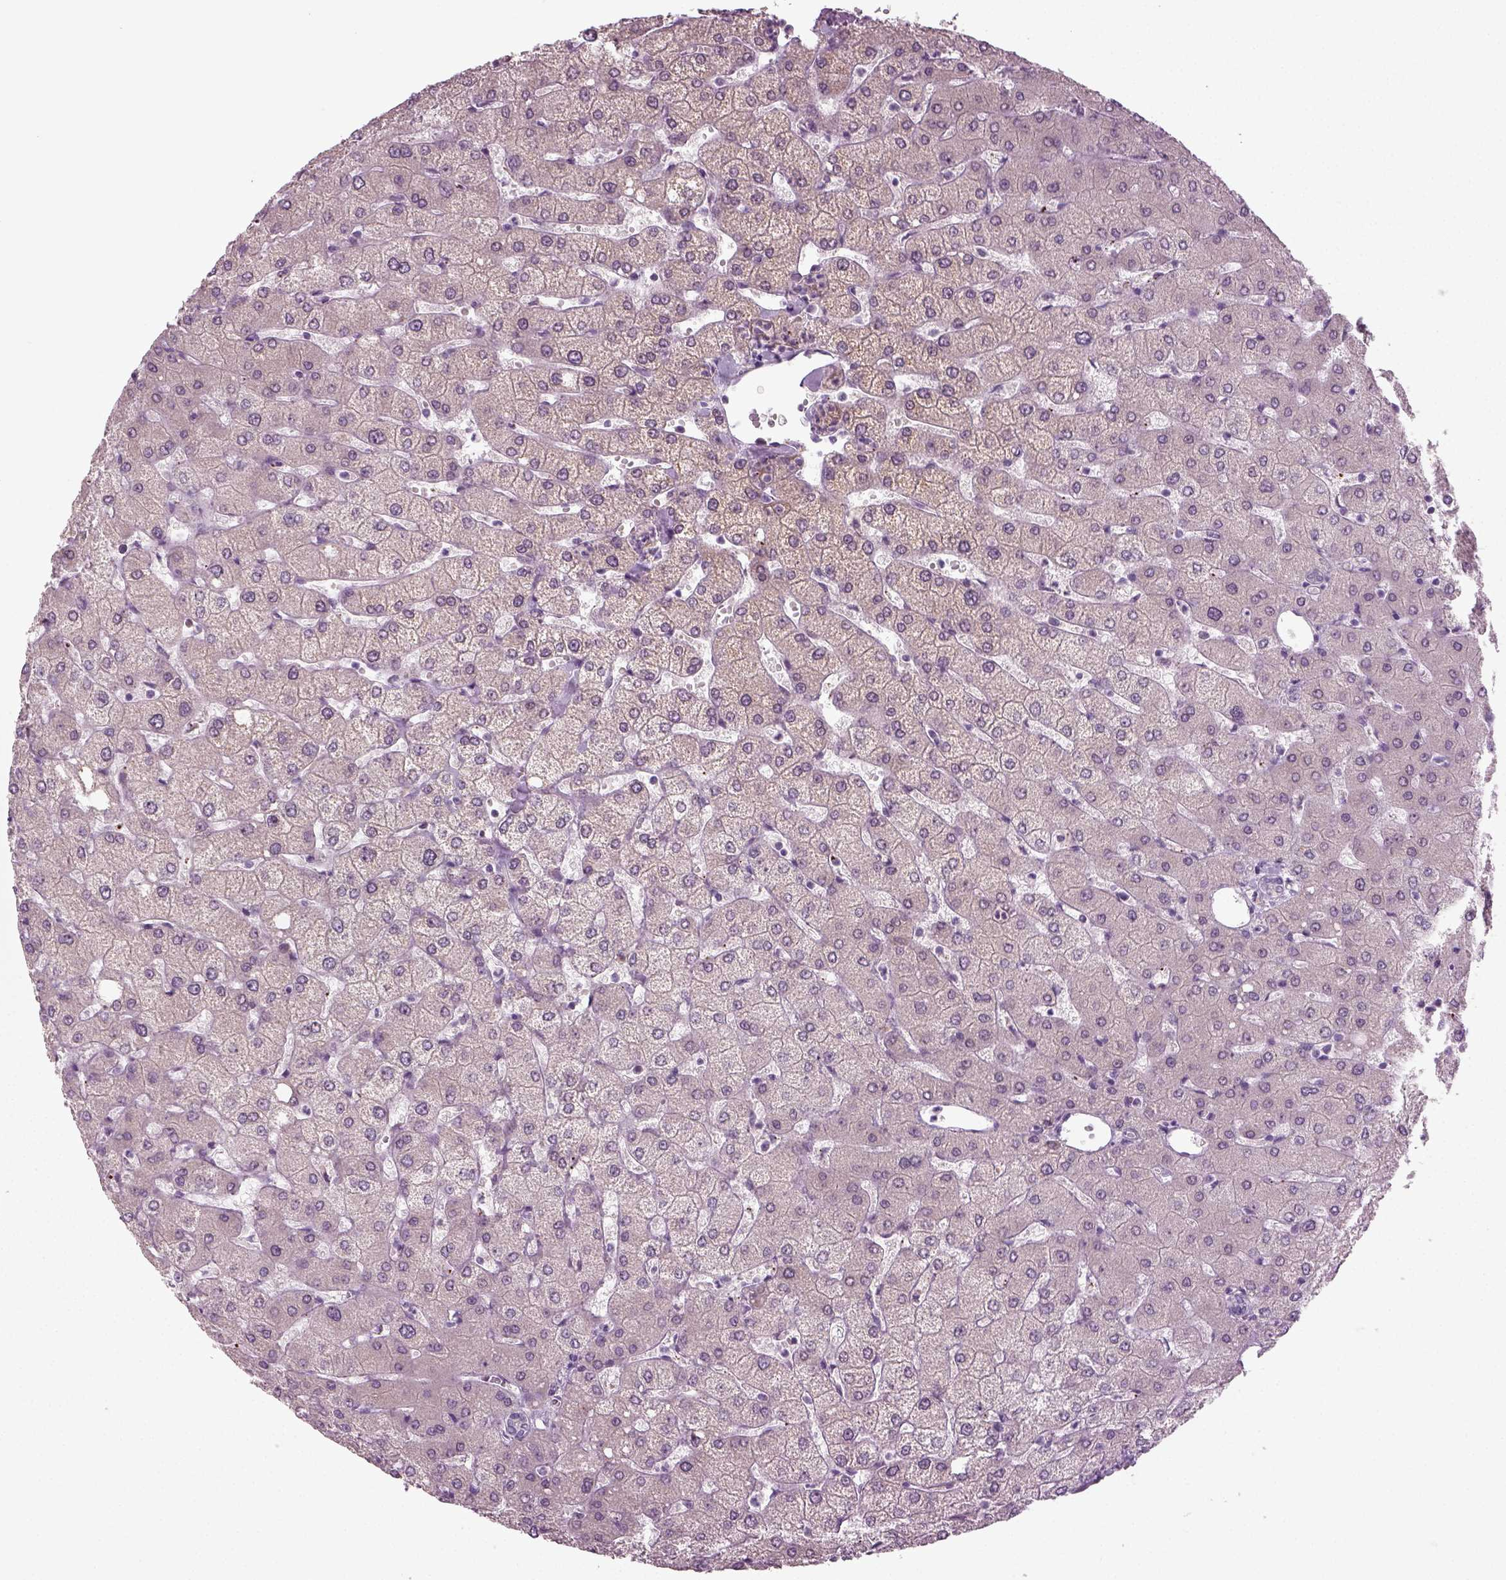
{"staining": {"intensity": "negative", "quantity": "none", "location": "none"}, "tissue": "liver", "cell_type": "Cholangiocytes", "image_type": "normal", "snomed": [{"axis": "morphology", "description": "Normal tissue, NOS"}, {"axis": "topography", "description": "Liver"}], "caption": "Liver stained for a protein using IHC displays no expression cholangiocytes.", "gene": "SYNGAP1", "patient": {"sex": "female", "age": 54}}